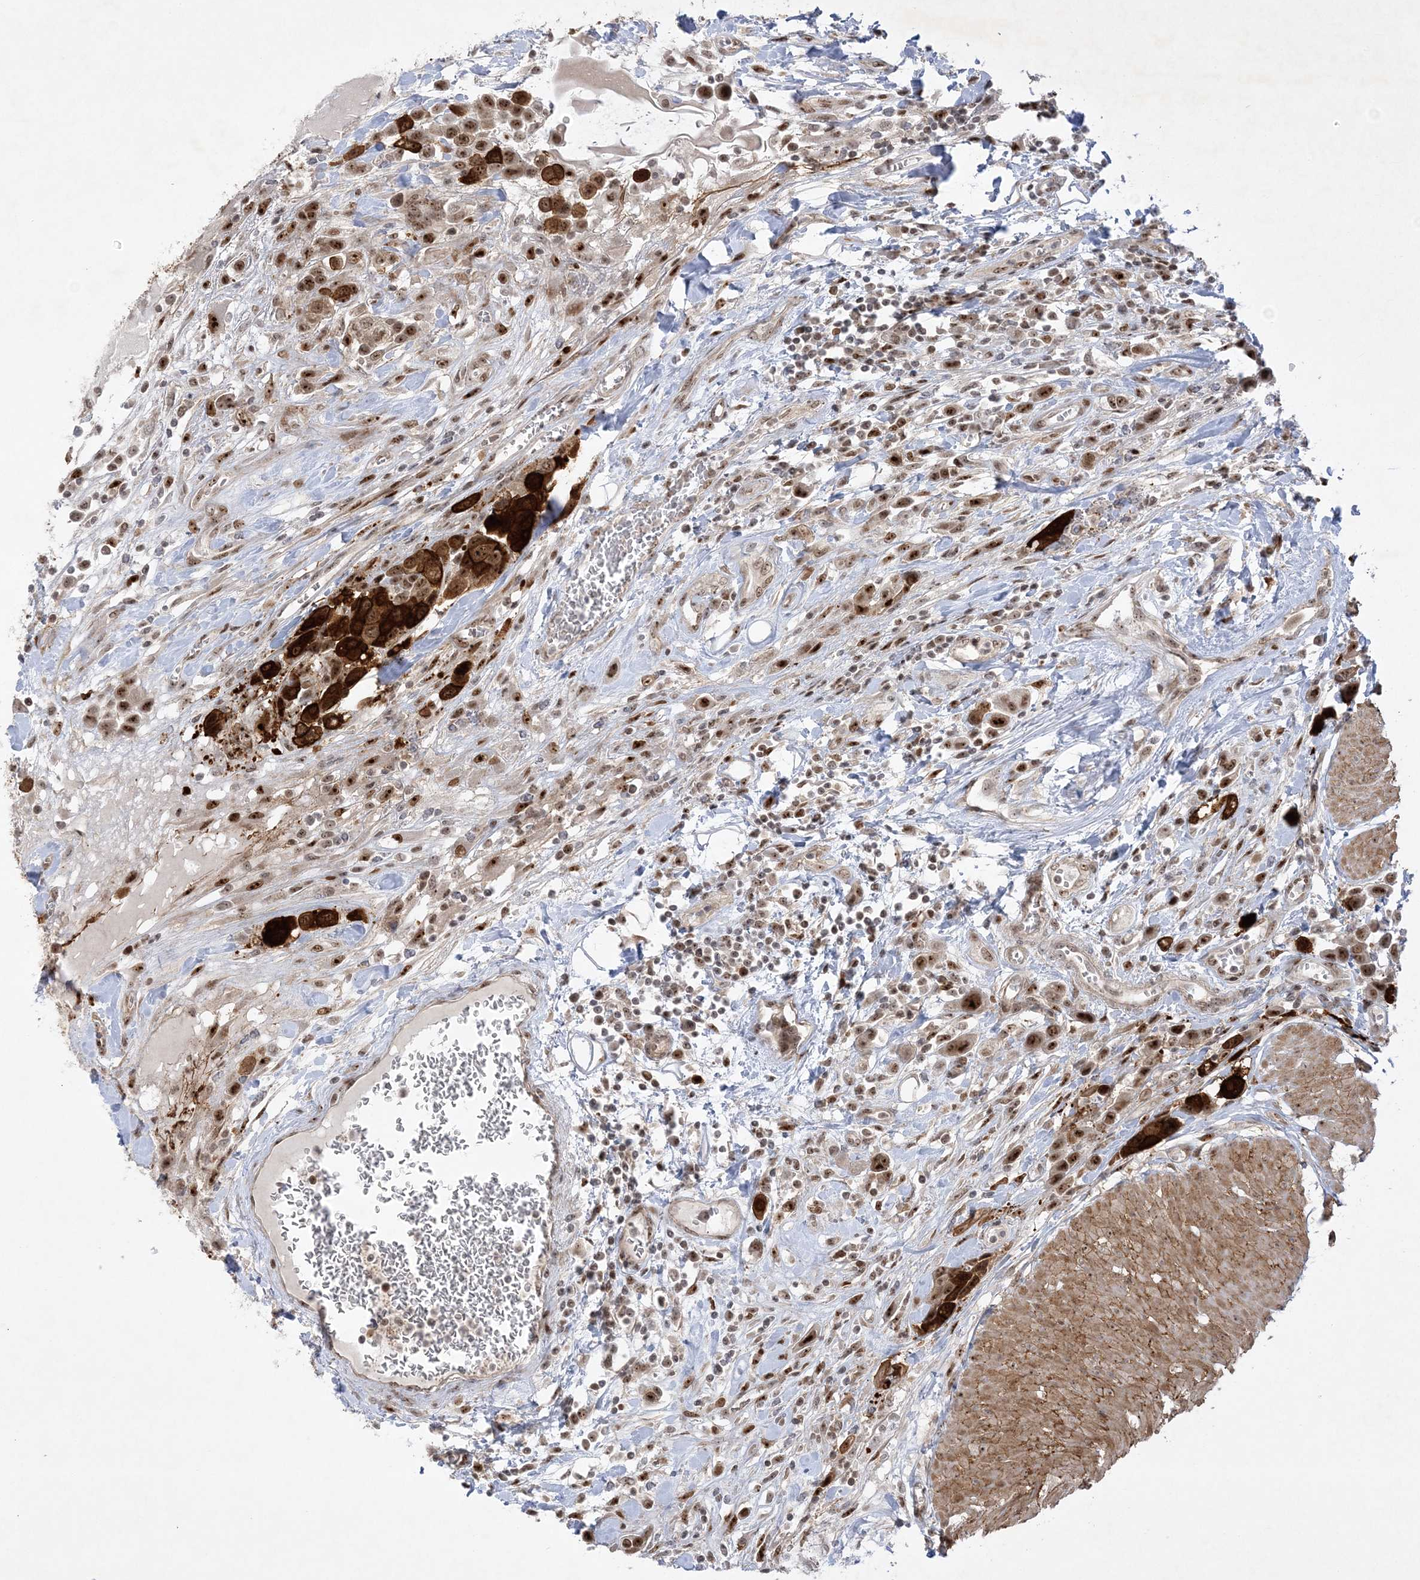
{"staining": {"intensity": "strong", "quantity": "25%-75%", "location": "cytoplasmic/membranous,nuclear"}, "tissue": "urothelial cancer", "cell_type": "Tumor cells", "image_type": "cancer", "snomed": [{"axis": "morphology", "description": "Urothelial carcinoma, High grade"}, {"axis": "topography", "description": "Urinary bladder"}], "caption": "Immunohistochemistry micrograph of high-grade urothelial carcinoma stained for a protein (brown), which displays high levels of strong cytoplasmic/membranous and nuclear positivity in about 25%-75% of tumor cells.", "gene": "NPM3", "patient": {"sex": "male", "age": 50}}